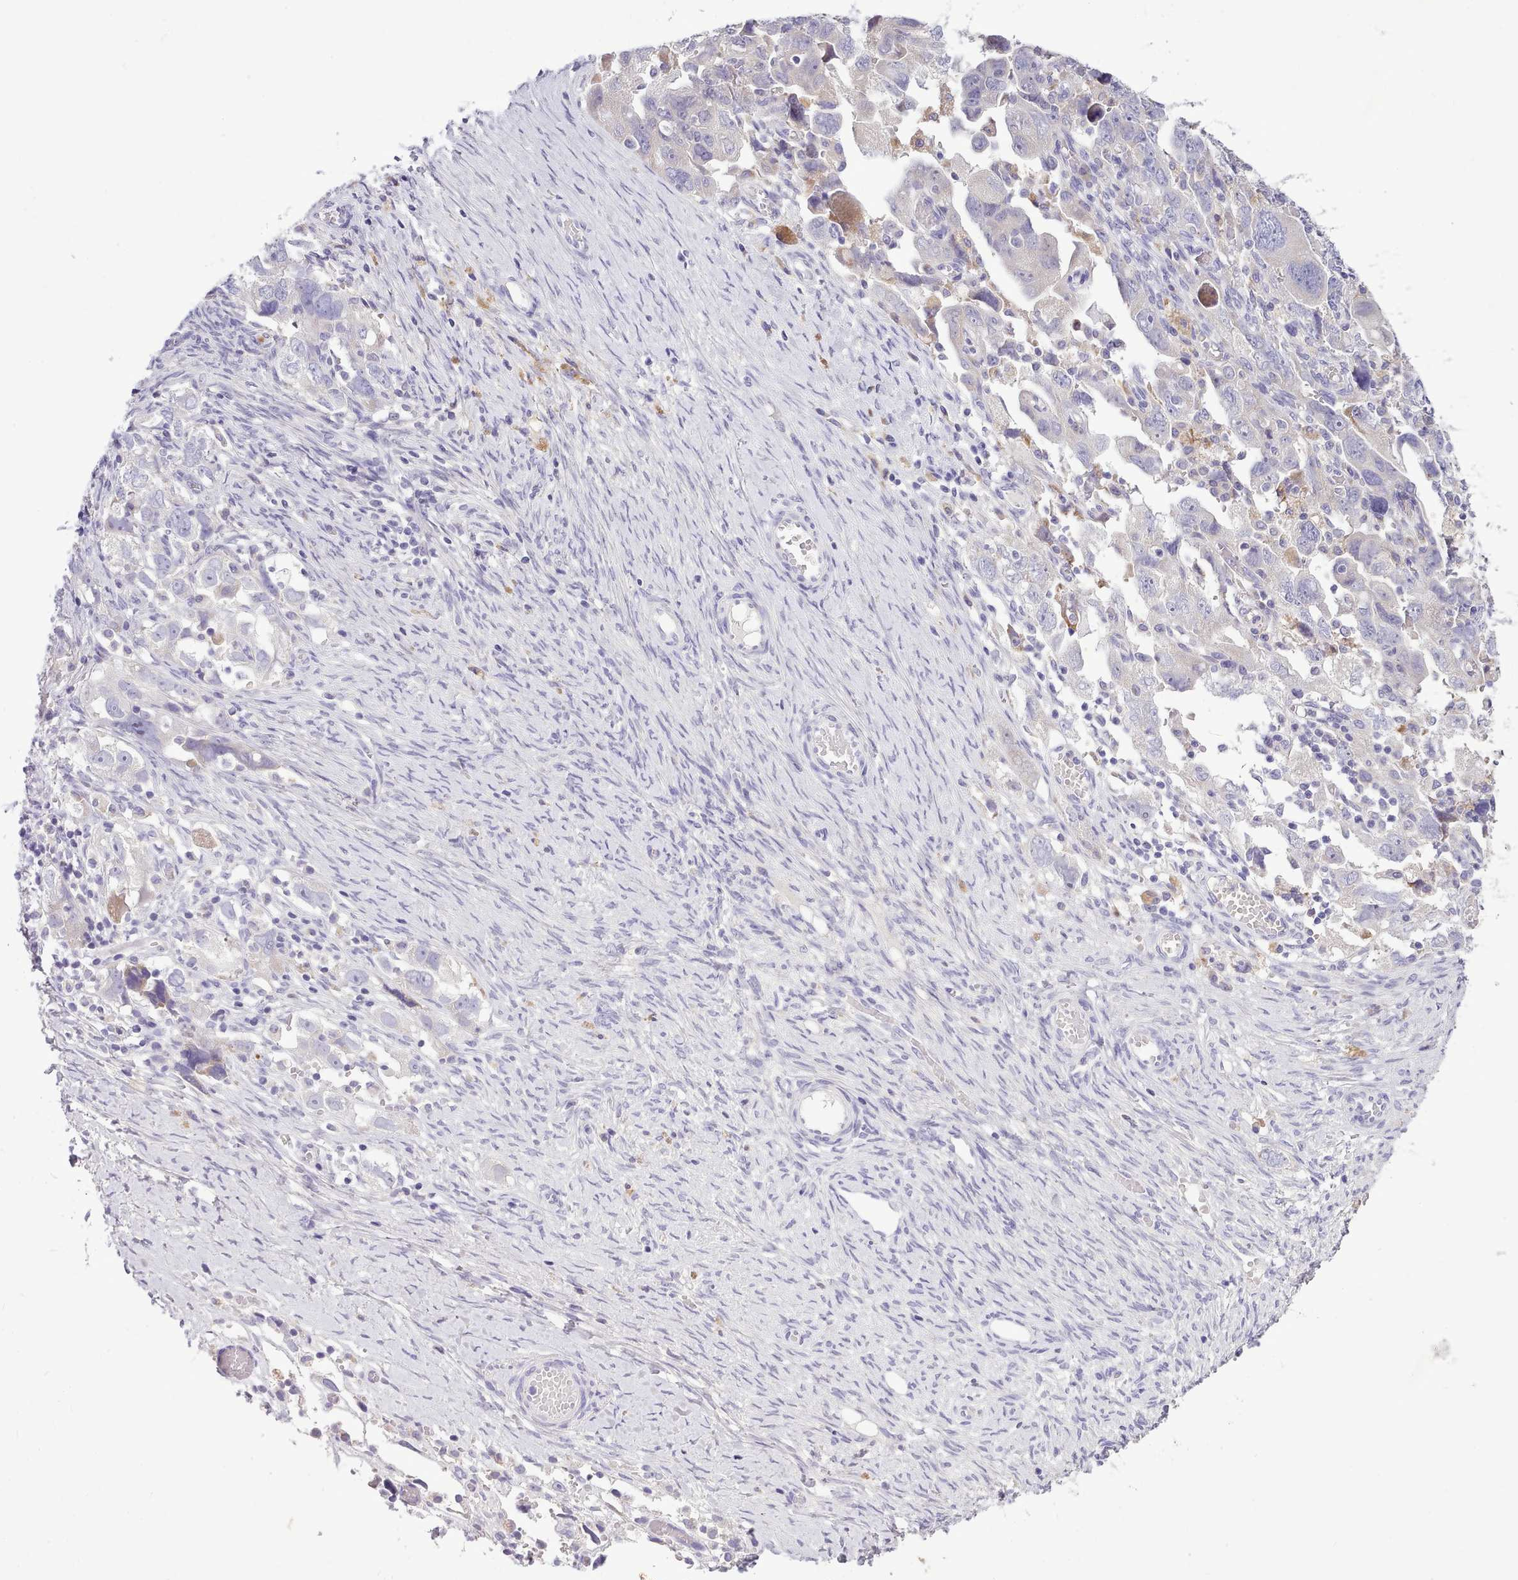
{"staining": {"intensity": "negative", "quantity": "none", "location": "none"}, "tissue": "ovarian cancer", "cell_type": "Tumor cells", "image_type": "cancer", "snomed": [{"axis": "morphology", "description": "Carcinoma, NOS"}, {"axis": "morphology", "description": "Cystadenocarcinoma, serous, NOS"}, {"axis": "topography", "description": "Ovary"}], "caption": "Tumor cells are negative for protein expression in human ovarian cancer.", "gene": "FAM83E", "patient": {"sex": "female", "age": 69}}